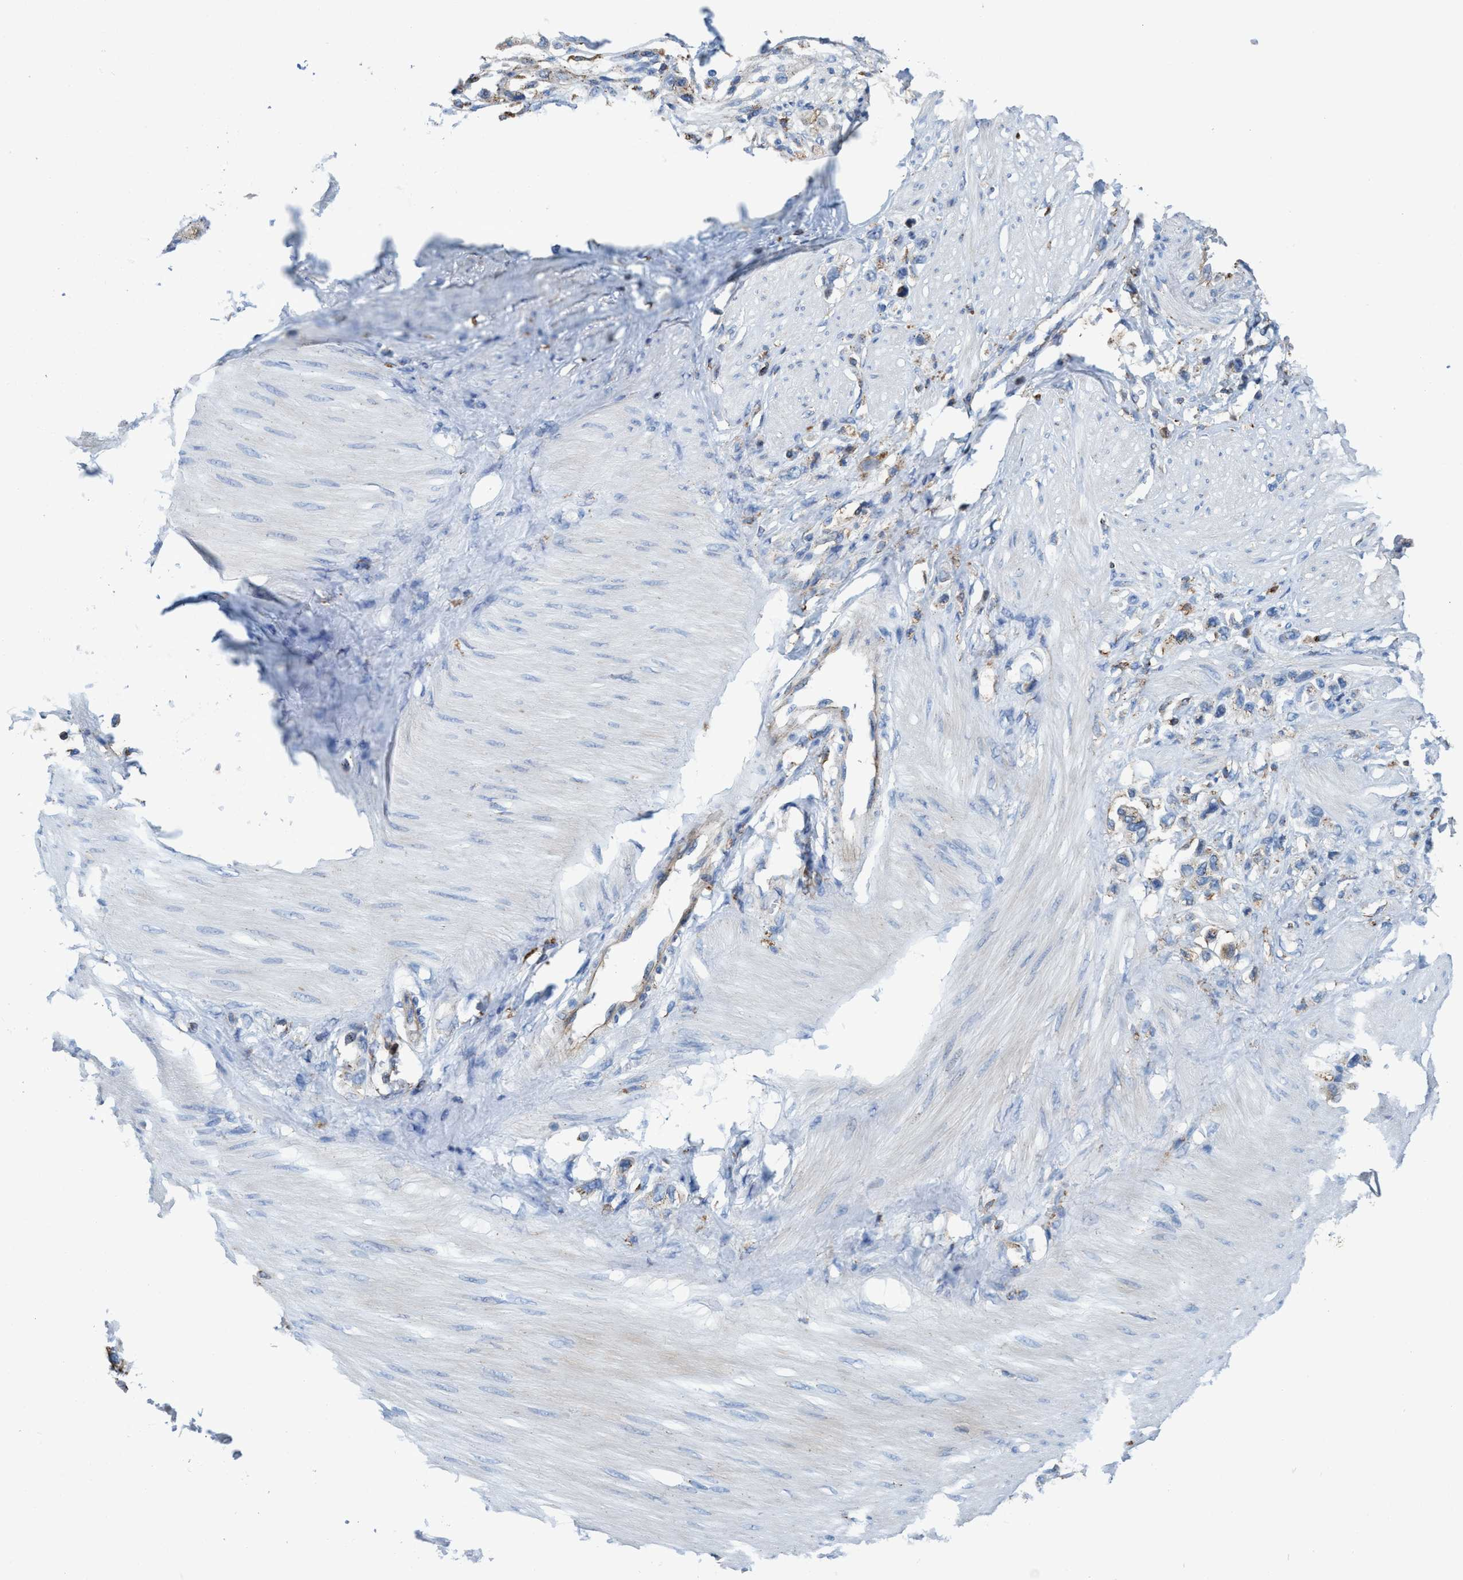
{"staining": {"intensity": "moderate", "quantity": "25%-75%", "location": "cytoplasmic/membranous"}, "tissue": "stomach cancer", "cell_type": "Tumor cells", "image_type": "cancer", "snomed": [{"axis": "morphology", "description": "Adenocarcinoma, NOS"}, {"axis": "topography", "description": "Stomach"}], "caption": "The immunohistochemical stain highlights moderate cytoplasmic/membranous positivity in tumor cells of stomach cancer tissue.", "gene": "TRIM65", "patient": {"sex": "female", "age": 65}}